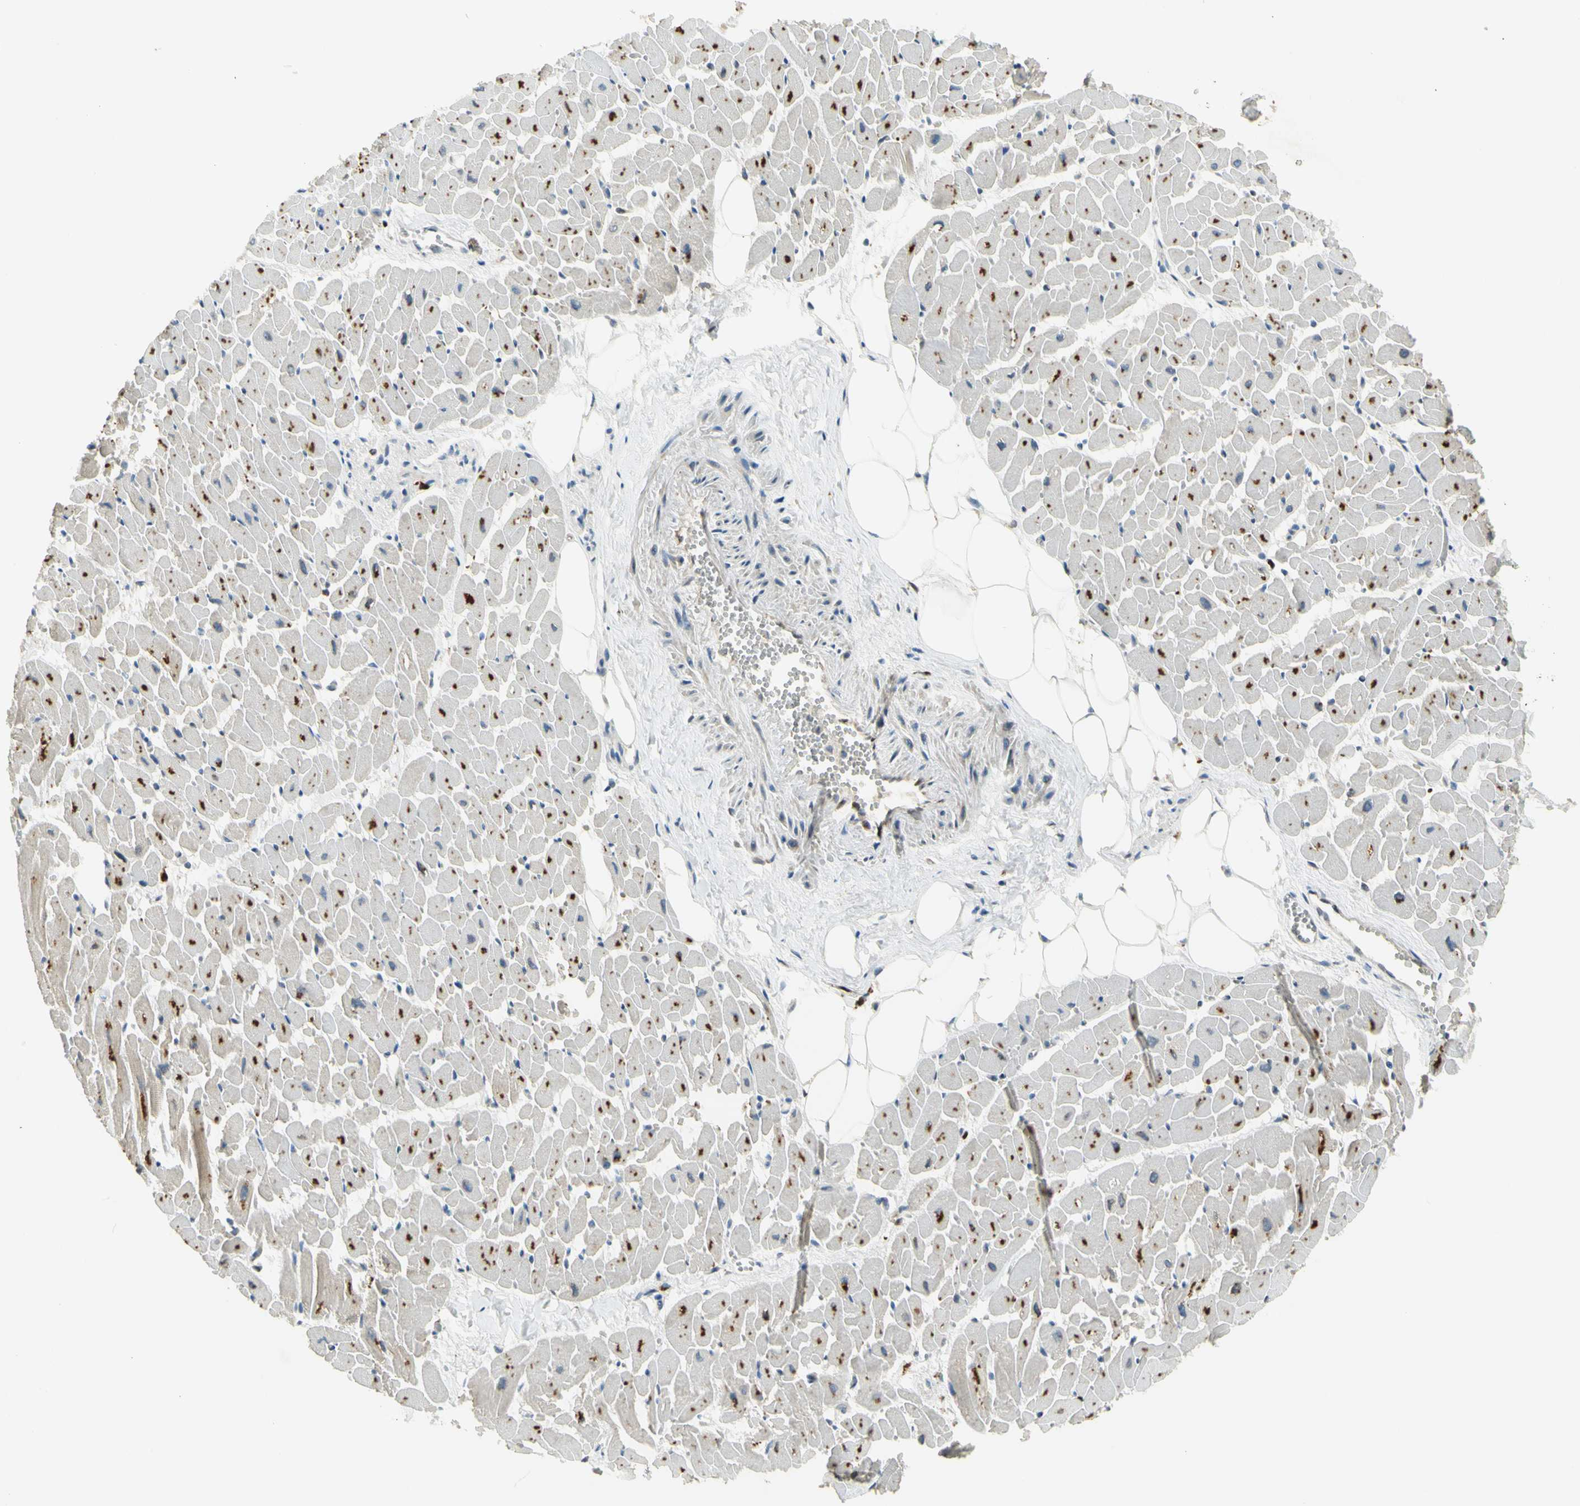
{"staining": {"intensity": "strong", "quantity": "25%-75%", "location": "cytoplasmic/membranous"}, "tissue": "heart muscle", "cell_type": "Cardiomyocytes", "image_type": "normal", "snomed": [{"axis": "morphology", "description": "Normal tissue, NOS"}, {"axis": "topography", "description": "Heart"}], "caption": "A brown stain highlights strong cytoplasmic/membranous expression of a protein in cardiomyocytes of normal human heart muscle. (brown staining indicates protein expression, while blue staining denotes nuclei).", "gene": "NPHP3", "patient": {"sex": "female", "age": 19}}